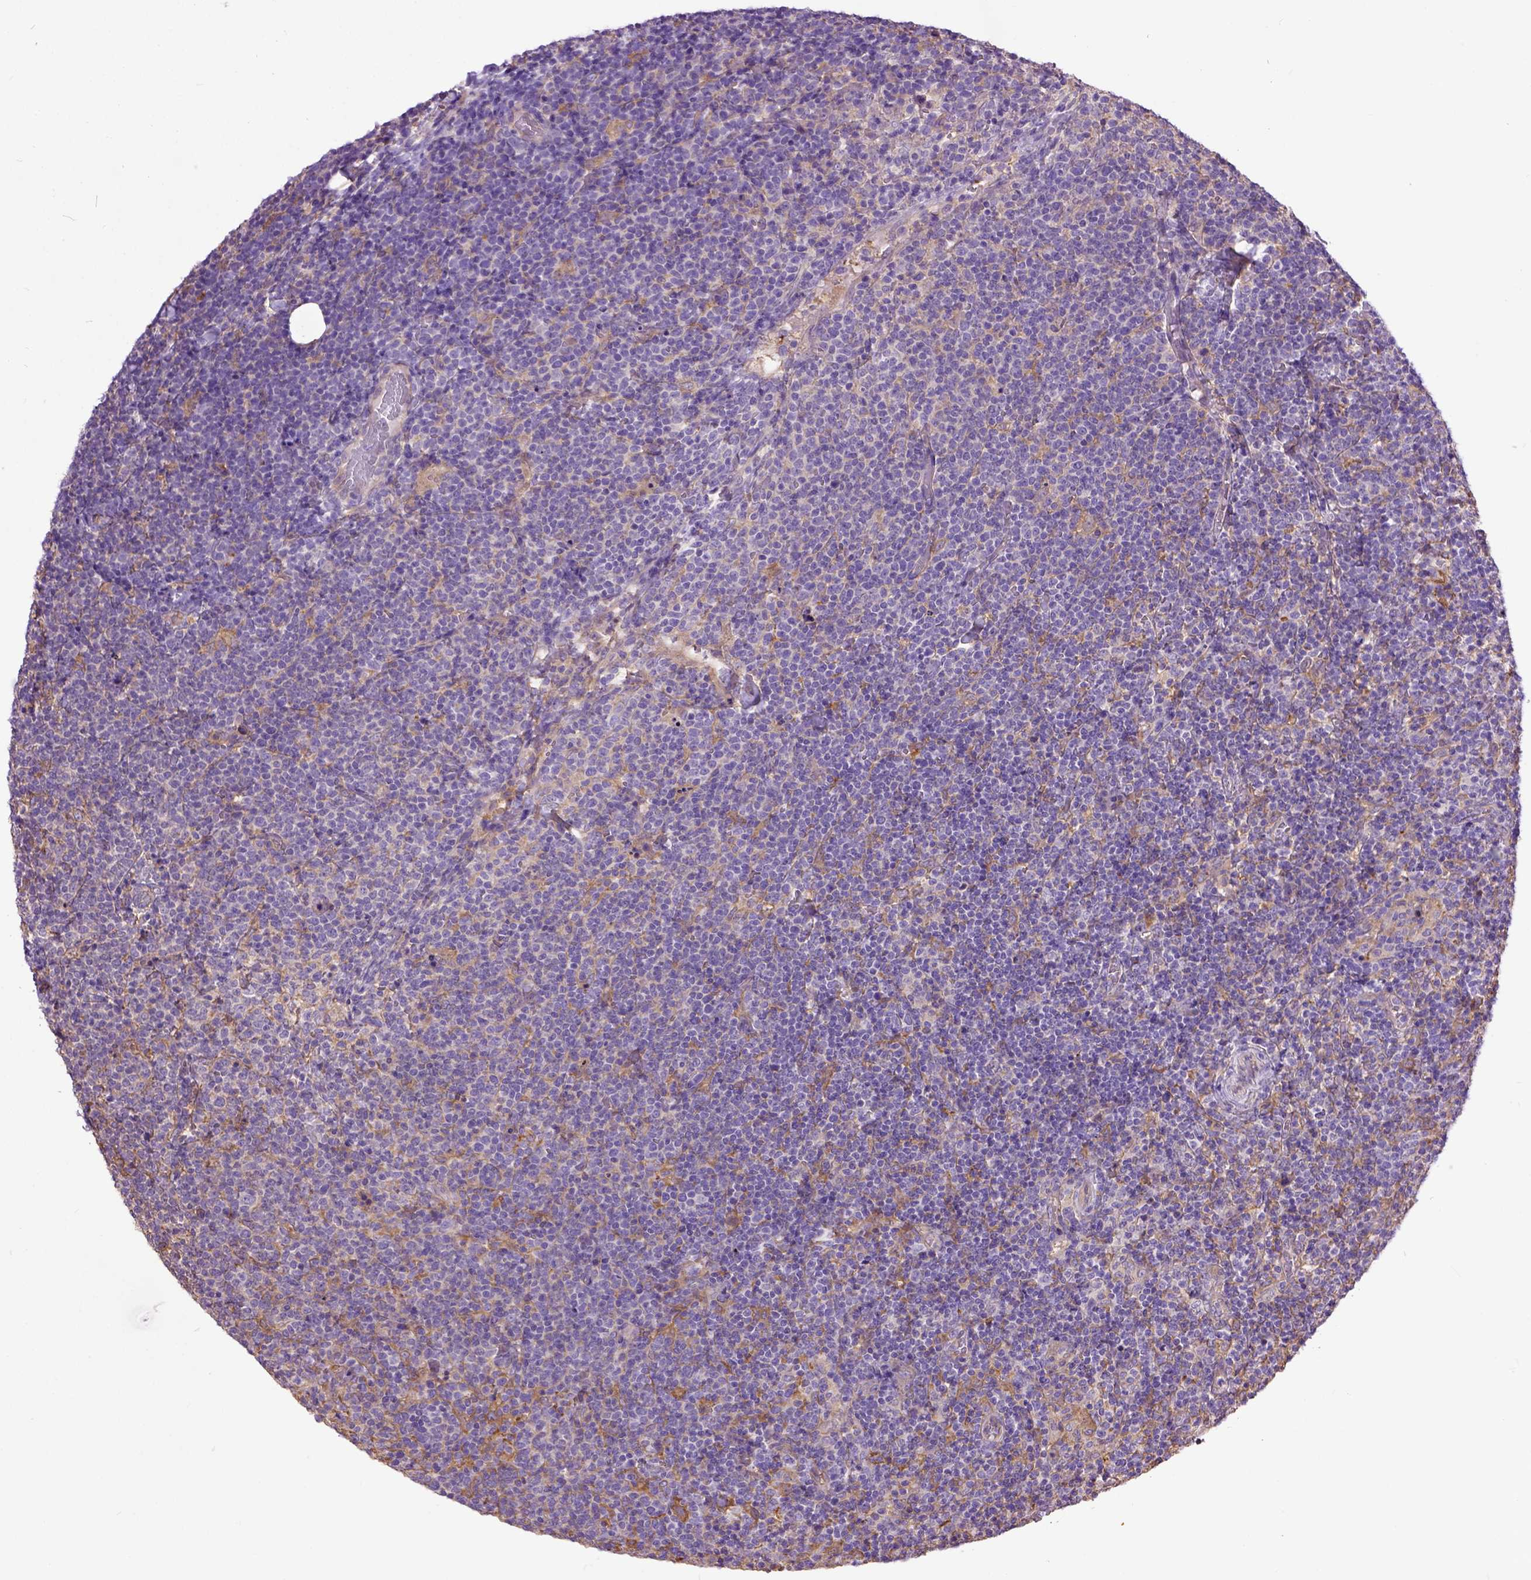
{"staining": {"intensity": "weak", "quantity": ">75%", "location": "cytoplasmic/membranous"}, "tissue": "lymphoma", "cell_type": "Tumor cells", "image_type": "cancer", "snomed": [{"axis": "morphology", "description": "Malignant lymphoma, non-Hodgkin's type, High grade"}, {"axis": "topography", "description": "Lymph node"}], "caption": "High-grade malignant lymphoma, non-Hodgkin's type stained with a brown dye reveals weak cytoplasmic/membranous positive expression in about >75% of tumor cells.", "gene": "SEMA4F", "patient": {"sex": "male", "age": 61}}